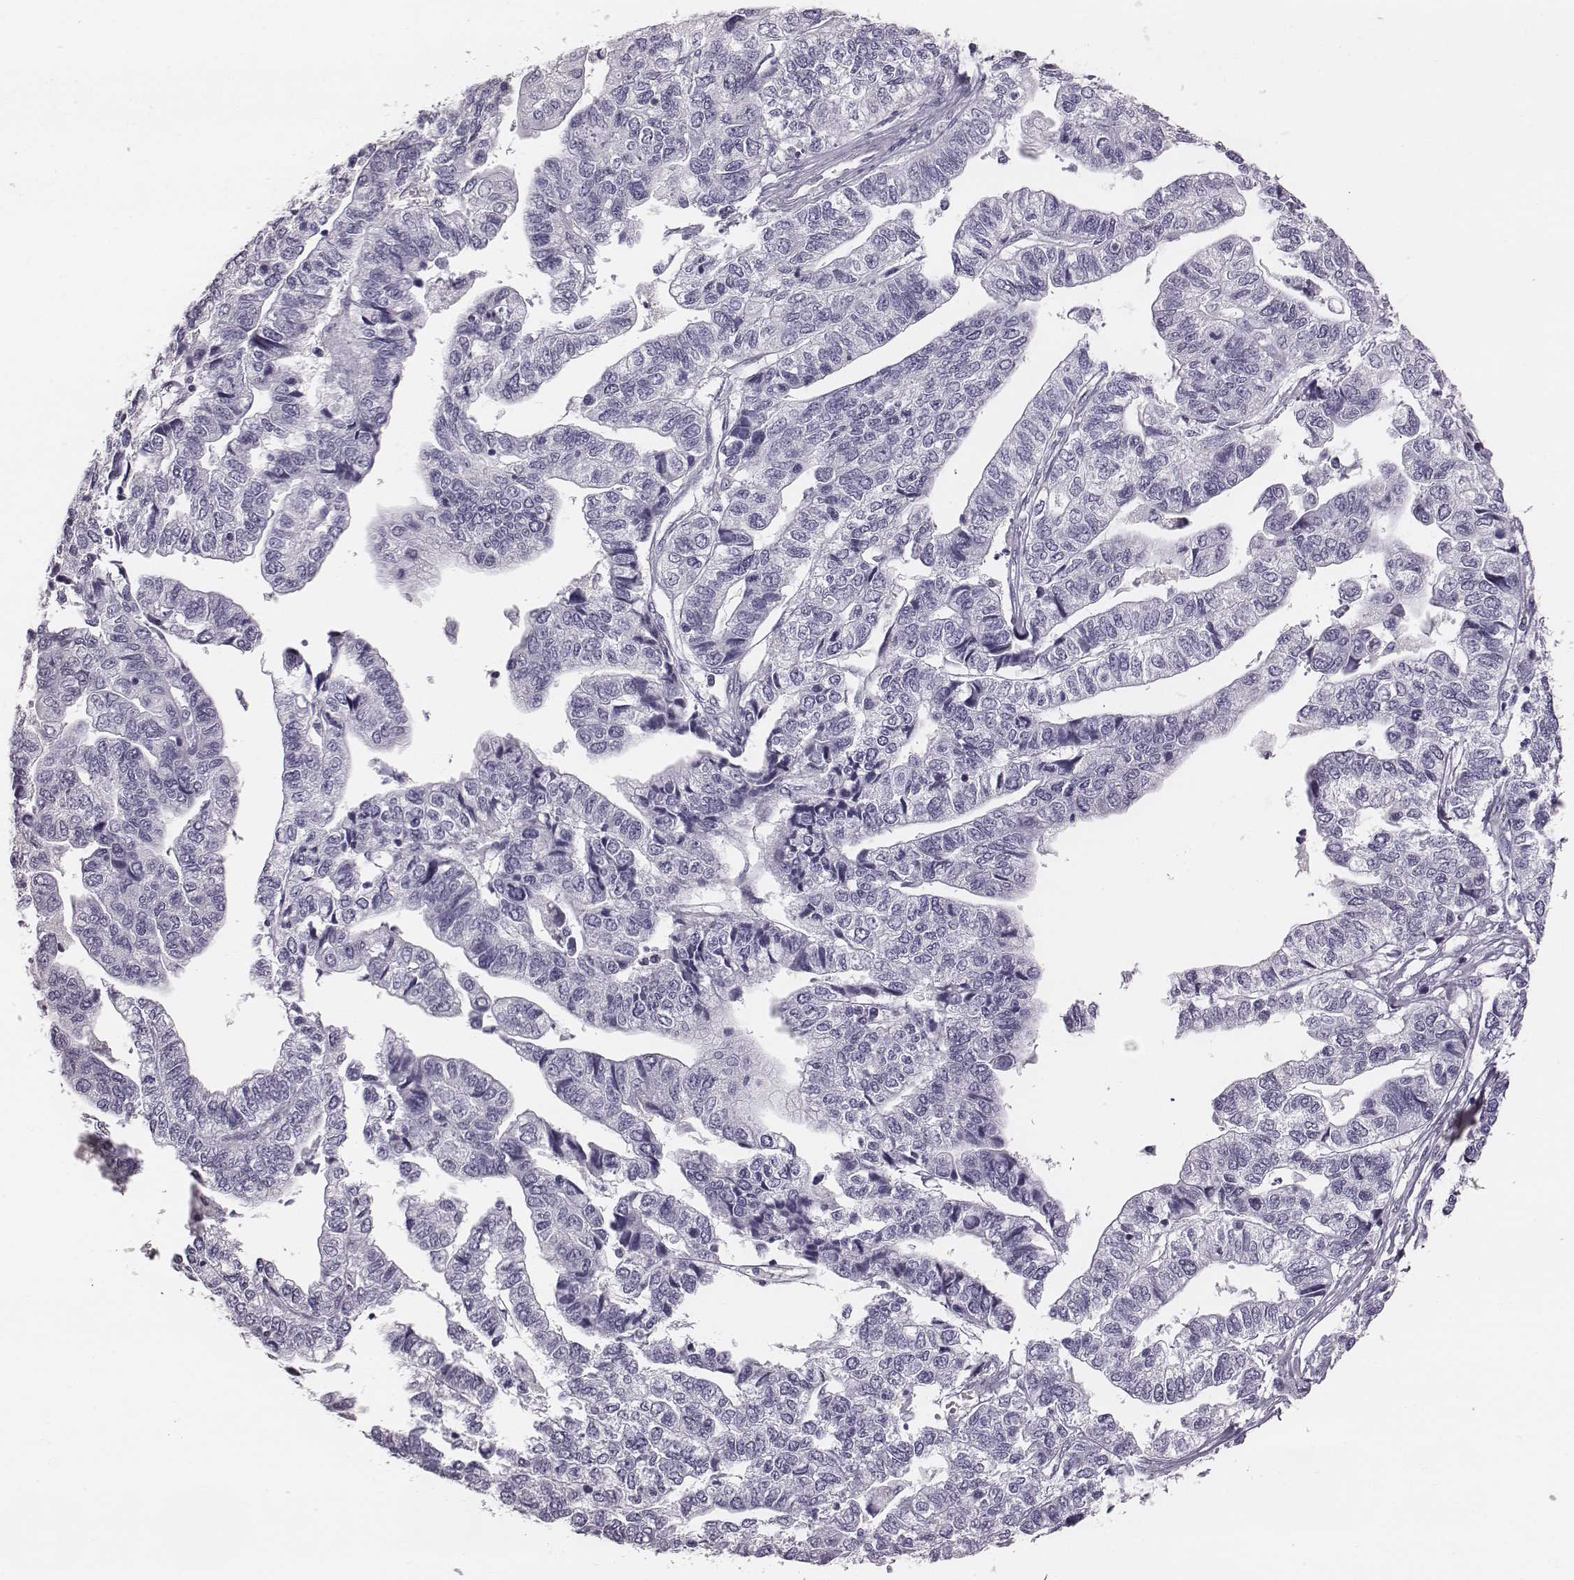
{"staining": {"intensity": "negative", "quantity": "none", "location": "none"}, "tissue": "stomach cancer", "cell_type": "Tumor cells", "image_type": "cancer", "snomed": [{"axis": "morphology", "description": "Adenocarcinoma, NOS"}, {"axis": "topography", "description": "Stomach, upper"}], "caption": "Immunohistochemistry (IHC) of stomach cancer (adenocarcinoma) shows no positivity in tumor cells. (DAB (3,3'-diaminobenzidine) immunohistochemistry (IHC) with hematoxylin counter stain).", "gene": "PDE8B", "patient": {"sex": "female", "age": 67}}